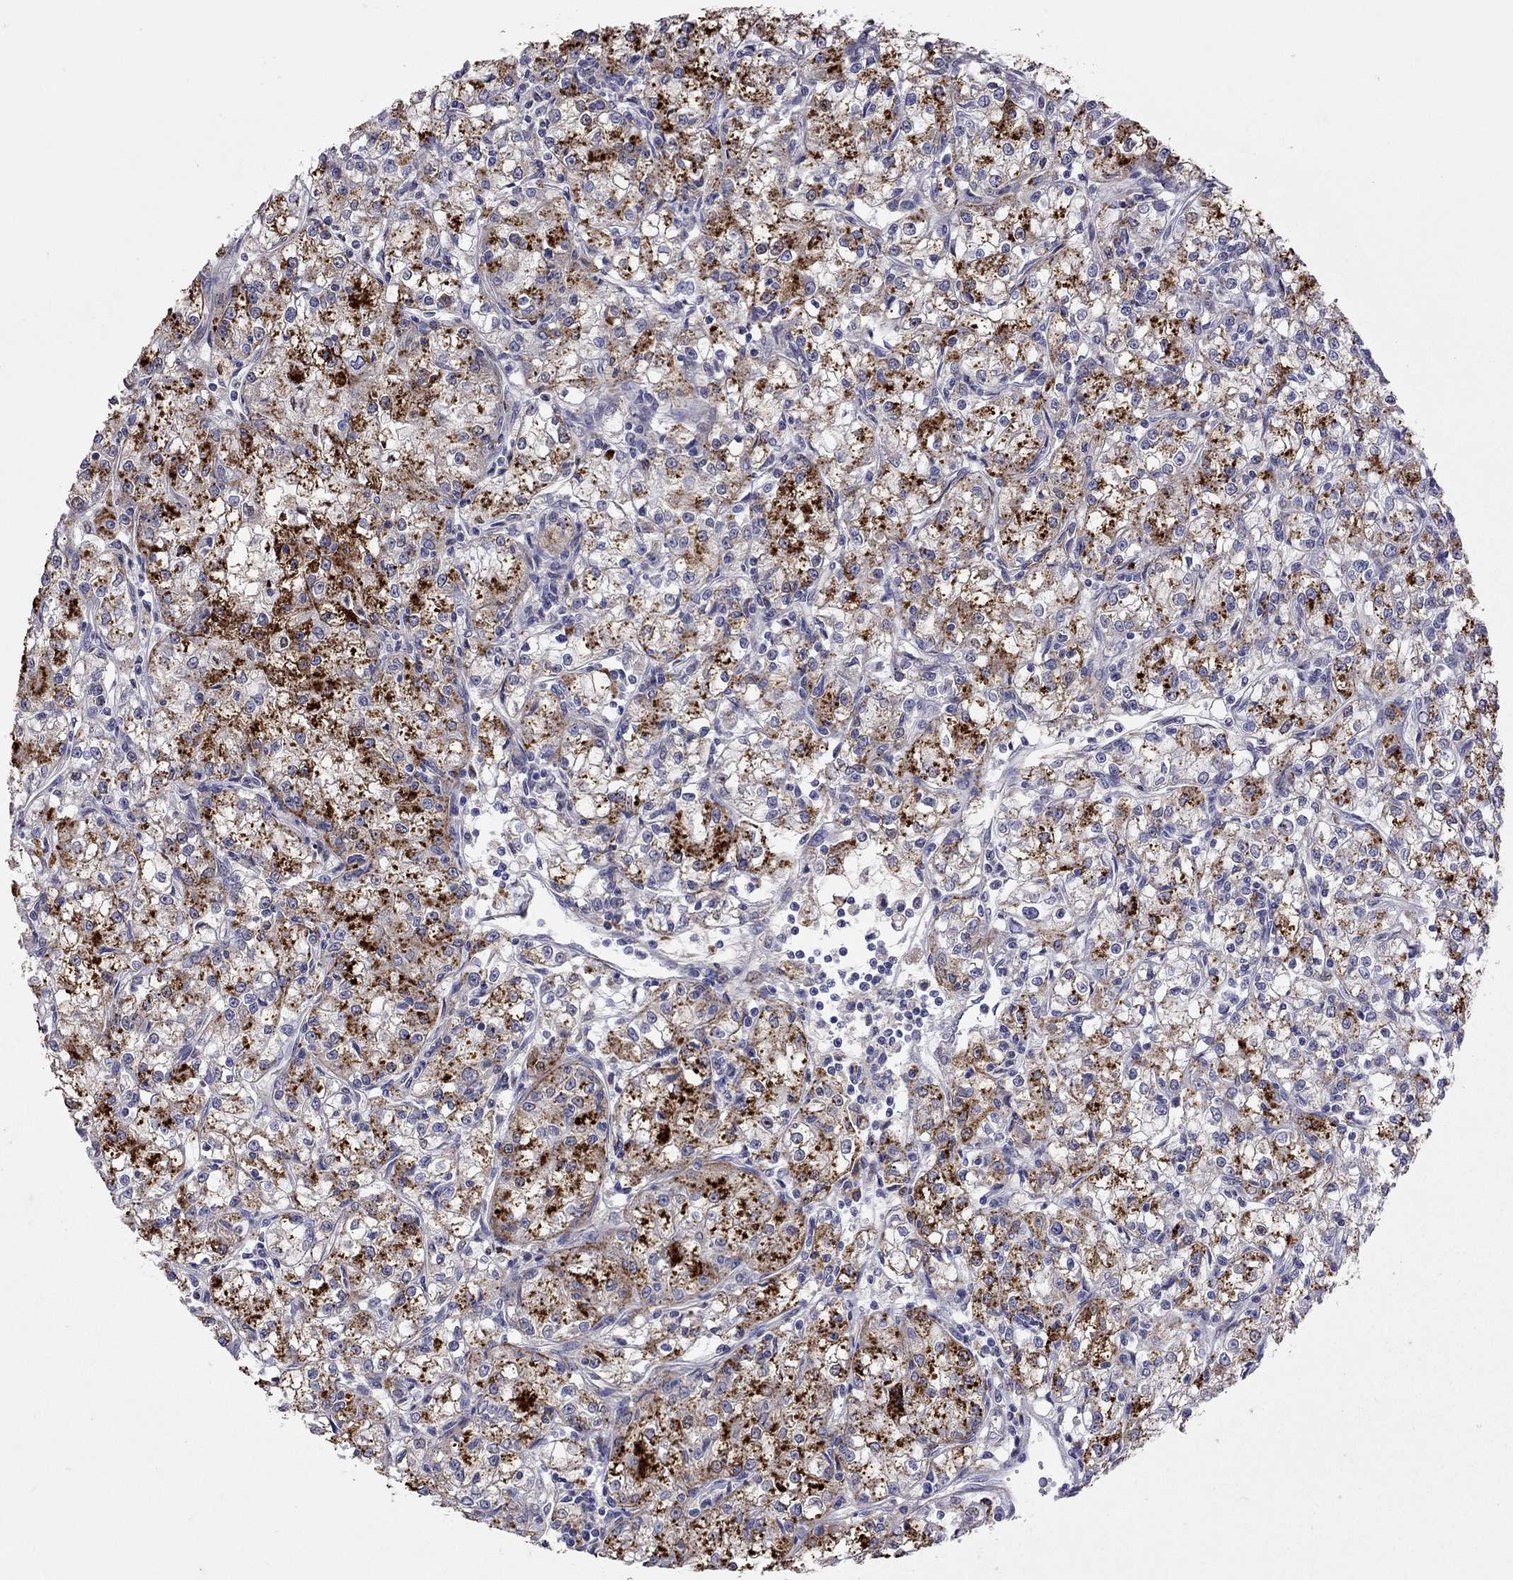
{"staining": {"intensity": "moderate", "quantity": ">75%", "location": "cytoplasmic/membranous"}, "tissue": "renal cancer", "cell_type": "Tumor cells", "image_type": "cancer", "snomed": [{"axis": "morphology", "description": "Adenocarcinoma, NOS"}, {"axis": "topography", "description": "Kidney"}], "caption": "A medium amount of moderate cytoplasmic/membranous positivity is seen in approximately >75% of tumor cells in adenocarcinoma (renal) tissue.", "gene": "SERPINA3", "patient": {"sex": "female", "age": 59}}